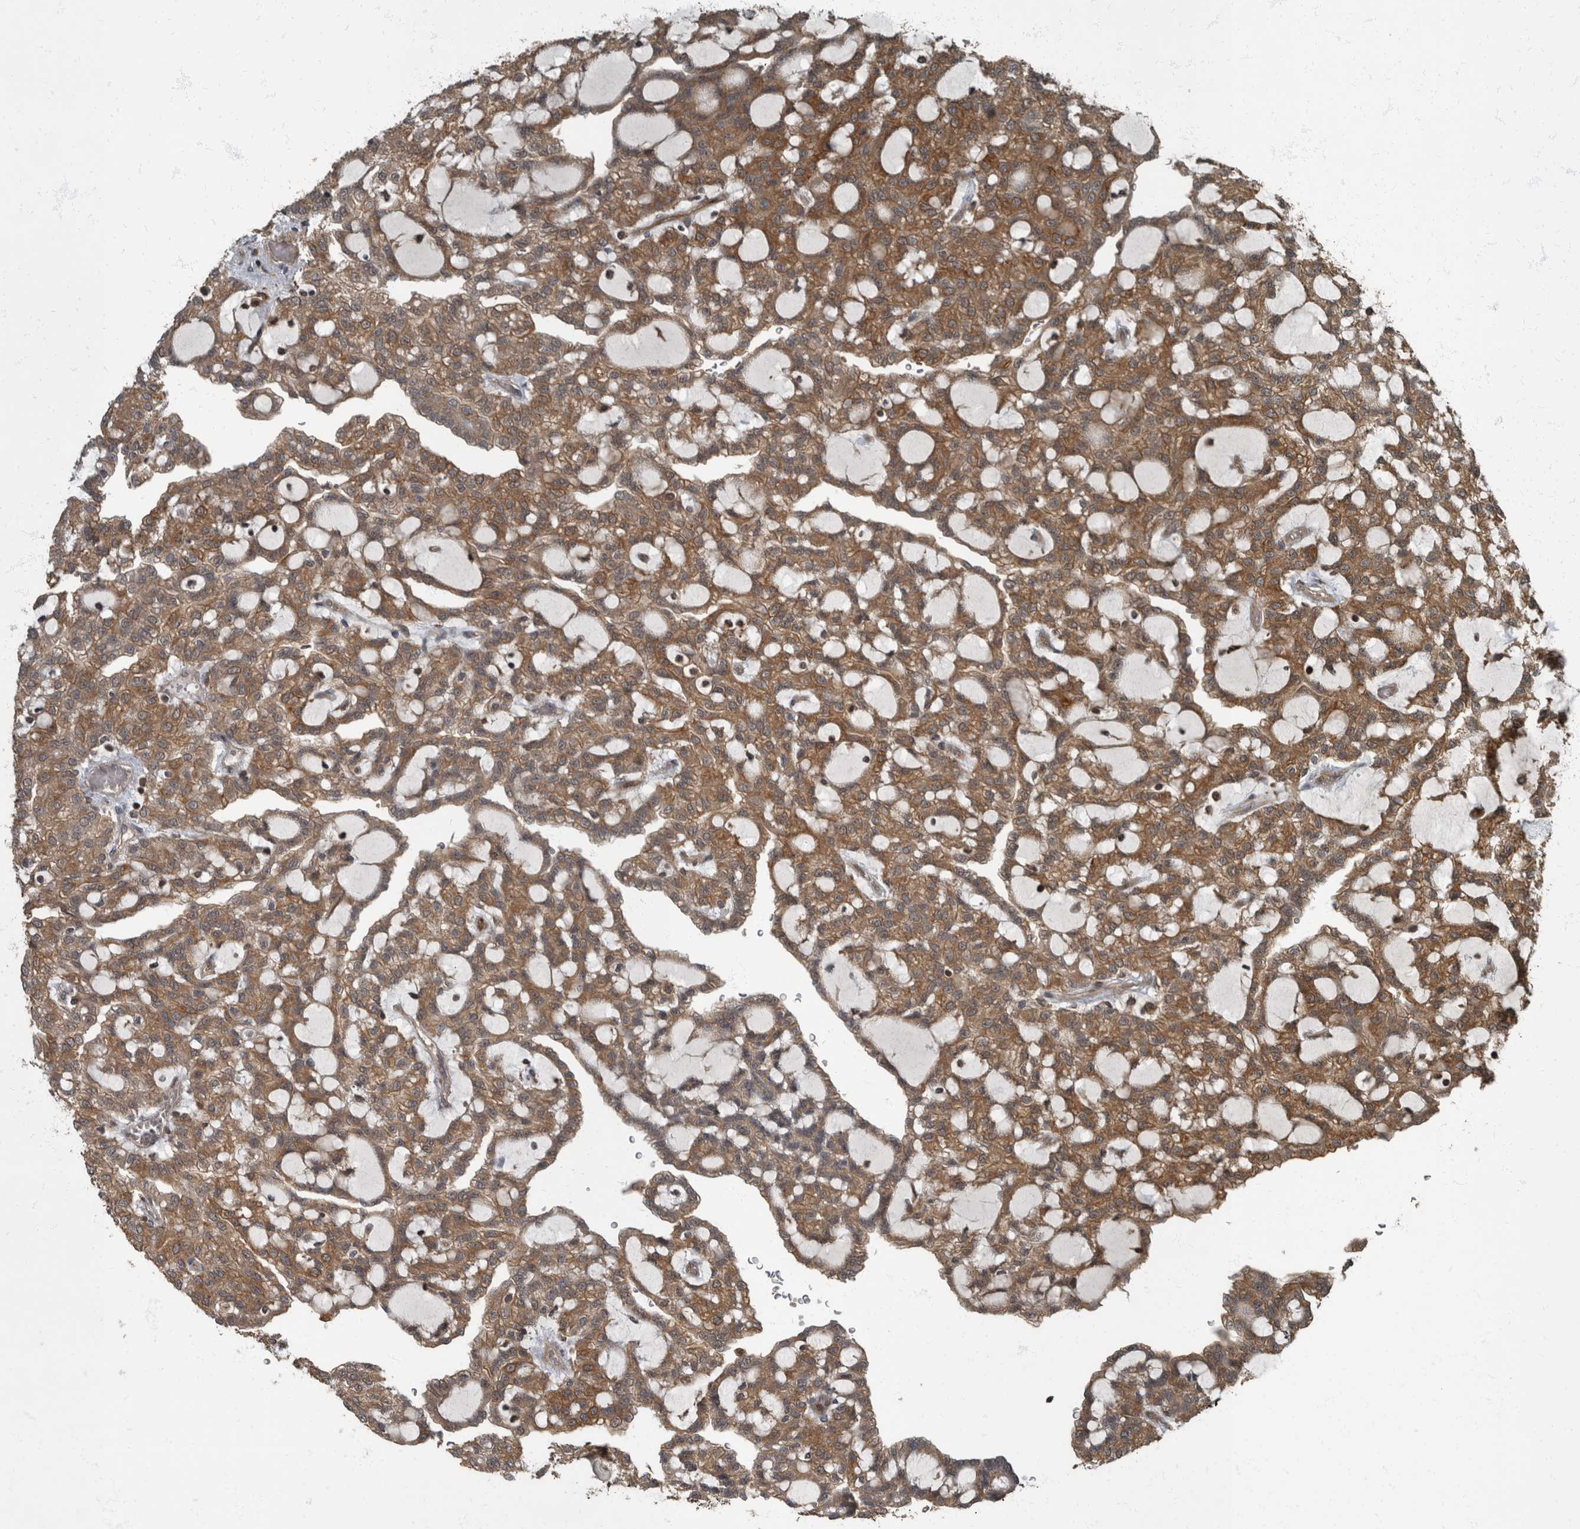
{"staining": {"intensity": "moderate", "quantity": ">75%", "location": "cytoplasmic/membranous"}, "tissue": "renal cancer", "cell_type": "Tumor cells", "image_type": "cancer", "snomed": [{"axis": "morphology", "description": "Adenocarcinoma, NOS"}, {"axis": "topography", "description": "Kidney"}], "caption": "IHC (DAB) staining of adenocarcinoma (renal) demonstrates moderate cytoplasmic/membranous protein staining in about >75% of tumor cells. Using DAB (brown) and hematoxylin (blue) stains, captured at high magnification using brightfield microscopy.", "gene": "RABGGTB", "patient": {"sex": "male", "age": 63}}